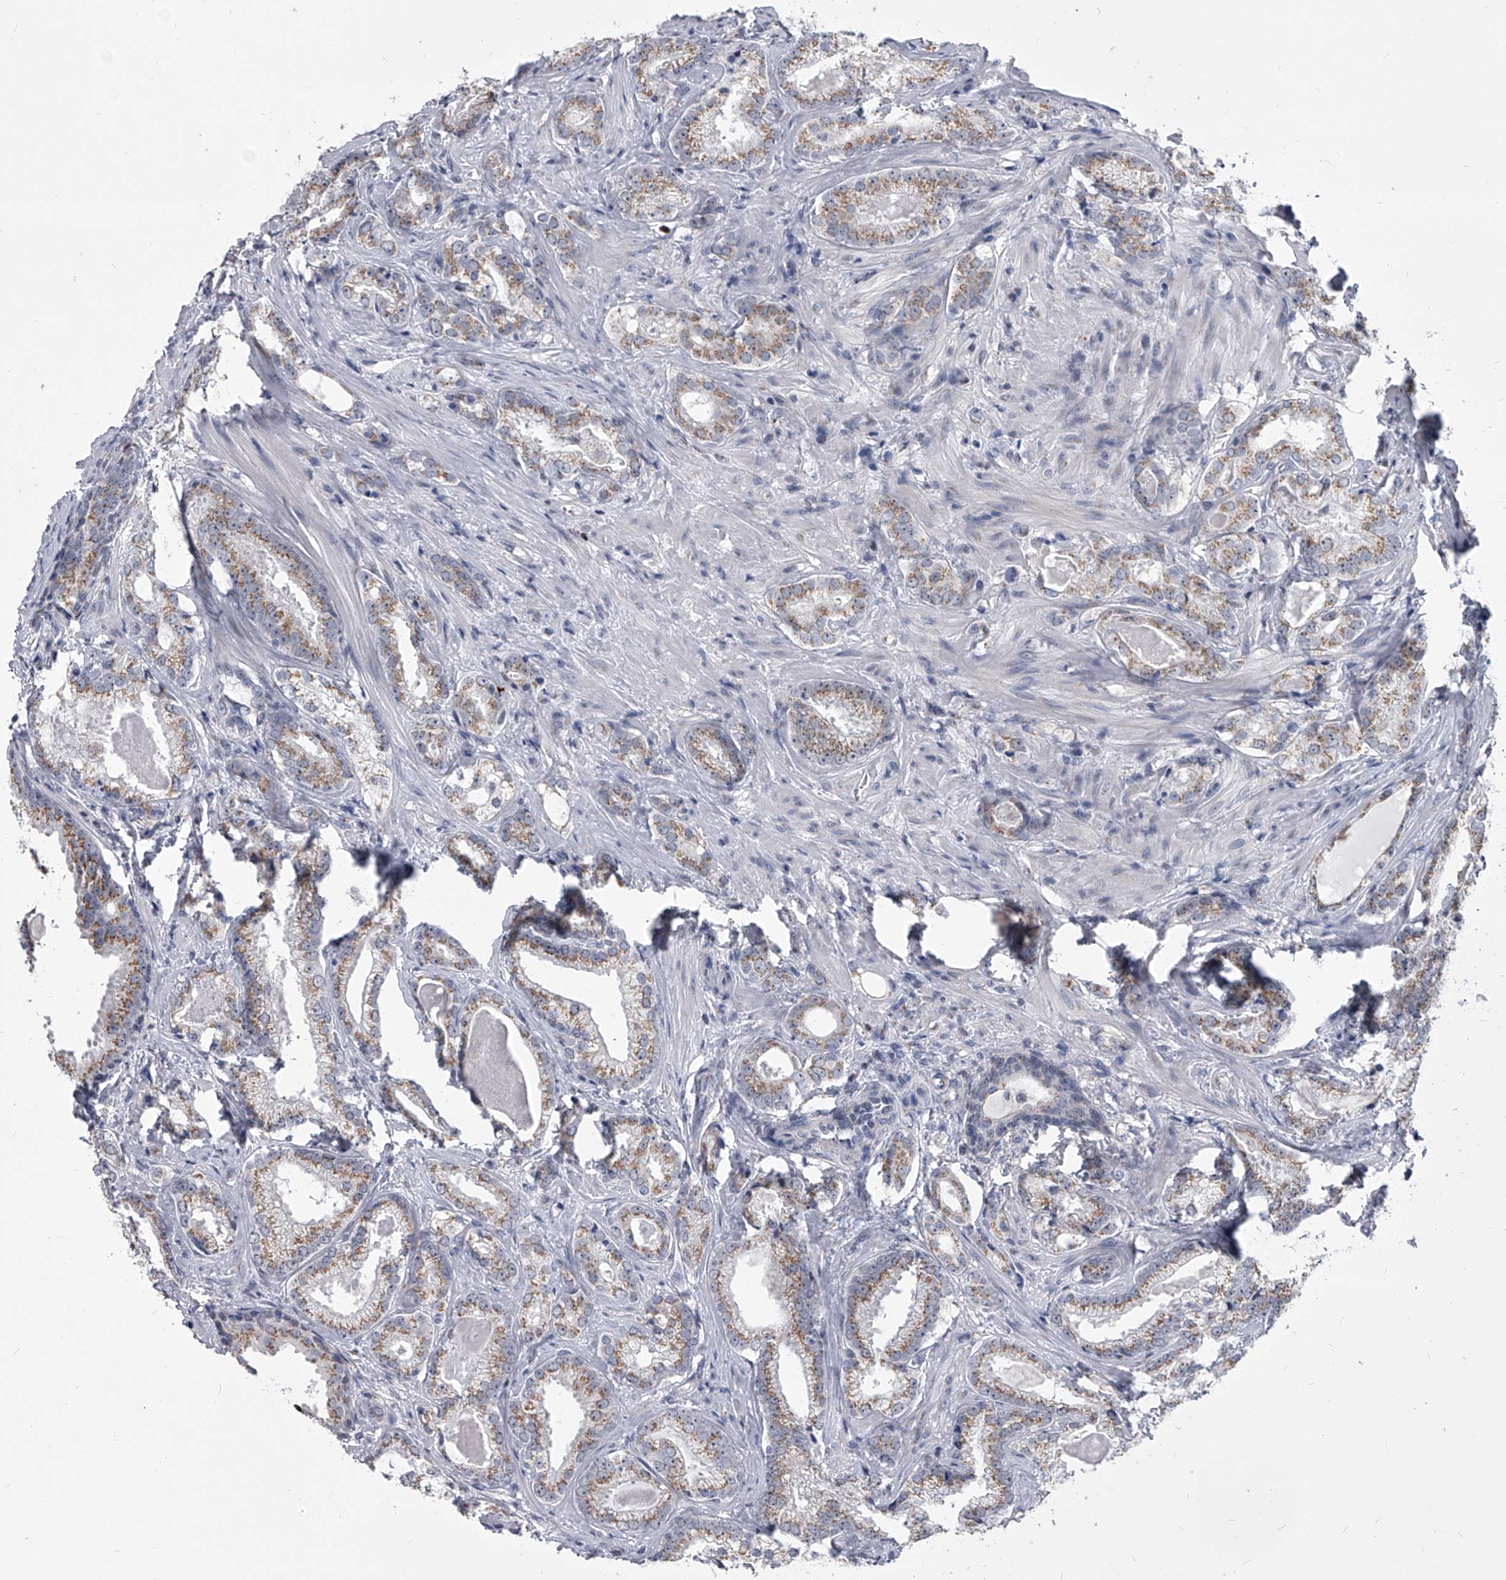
{"staining": {"intensity": "moderate", "quantity": ">75%", "location": "cytoplasmic/membranous"}, "tissue": "prostate cancer", "cell_type": "Tumor cells", "image_type": "cancer", "snomed": [{"axis": "morphology", "description": "Normal morphology"}, {"axis": "morphology", "description": "Adenocarcinoma, Low grade"}, {"axis": "topography", "description": "Prostate"}], "caption": "Prostate adenocarcinoma (low-grade) tissue exhibits moderate cytoplasmic/membranous staining in approximately >75% of tumor cells, visualized by immunohistochemistry. The staining was performed using DAB, with brown indicating positive protein expression. Nuclei are stained blue with hematoxylin.", "gene": "EVA1C", "patient": {"sex": "male", "age": 72}}